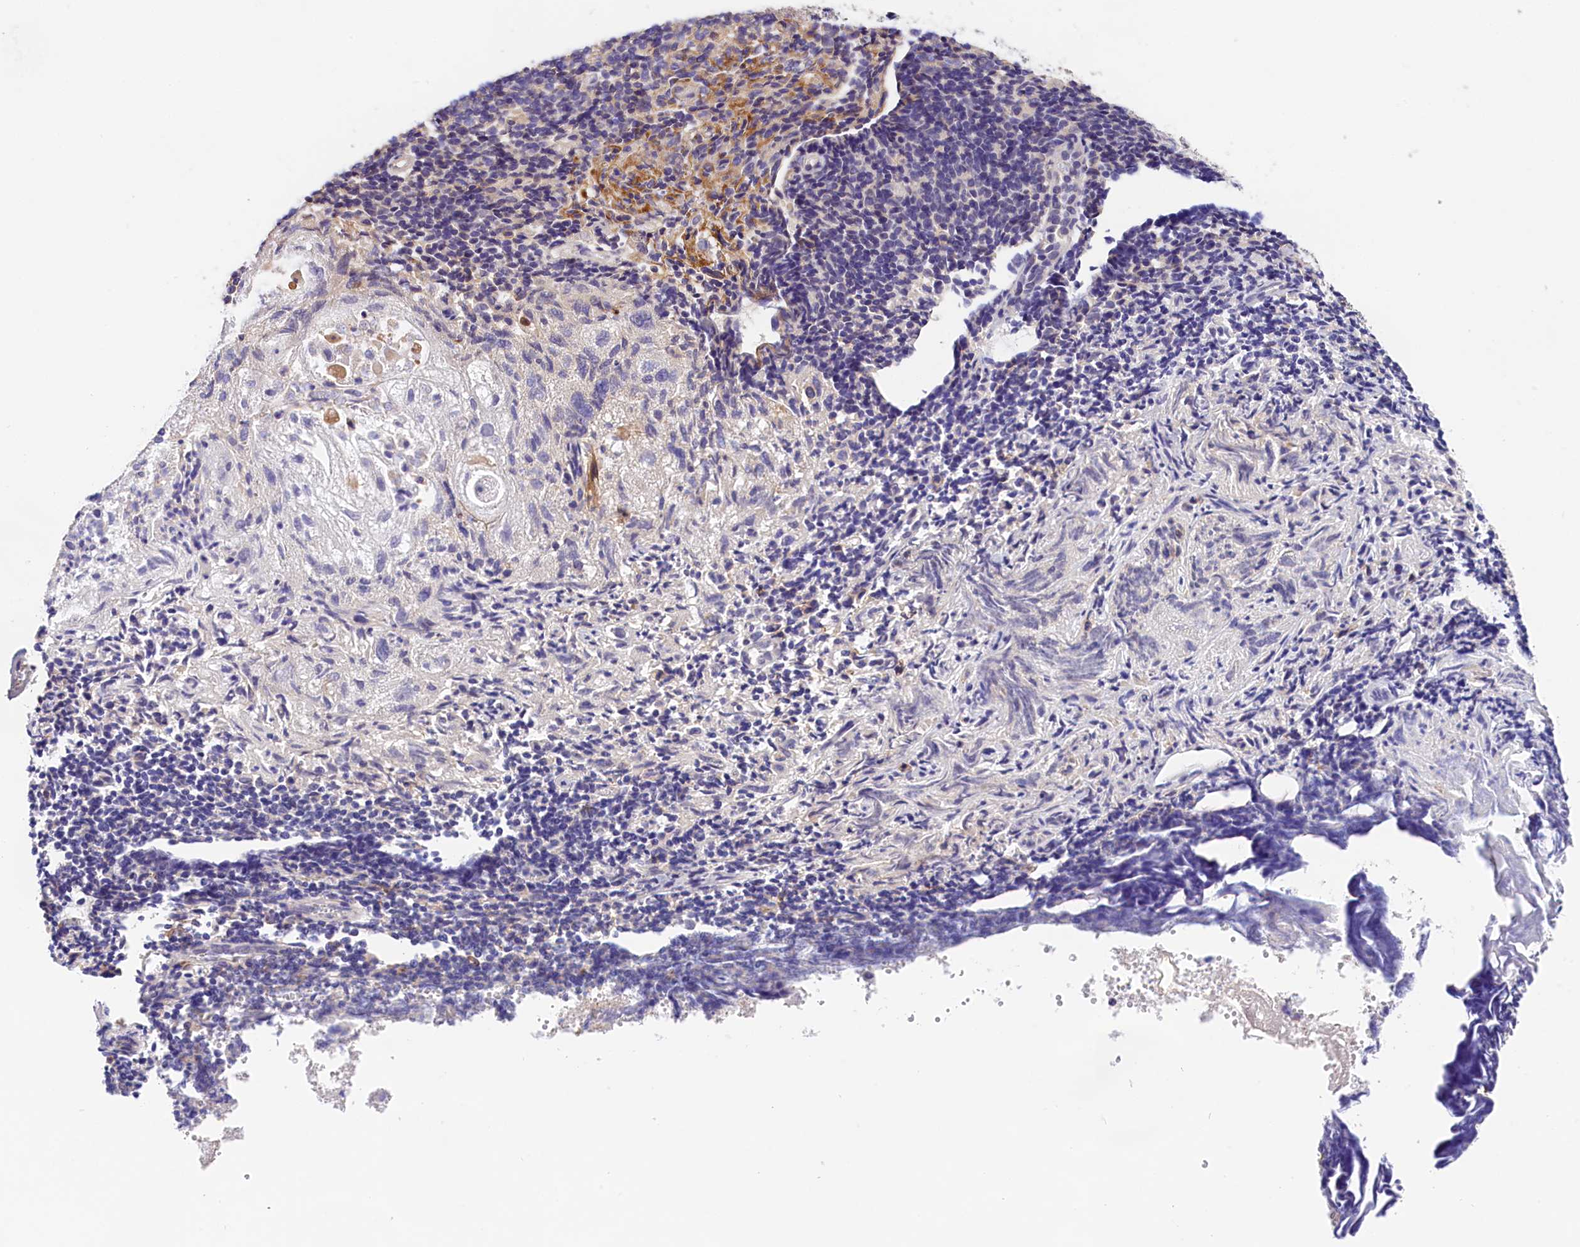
{"staining": {"intensity": "moderate", "quantity": "<25%", "location": "cytoplasmic/membranous"}, "tissue": "lung cancer", "cell_type": "Tumor cells", "image_type": "cancer", "snomed": [{"axis": "morphology", "description": "Inflammation, NOS"}, {"axis": "morphology", "description": "Squamous cell carcinoma, NOS"}, {"axis": "topography", "description": "Lymph node"}, {"axis": "topography", "description": "Soft tissue"}, {"axis": "topography", "description": "Lung"}], "caption": "Squamous cell carcinoma (lung) stained for a protein (brown) shows moderate cytoplasmic/membranous positive positivity in approximately <25% of tumor cells.", "gene": "OAS3", "patient": {"sex": "male", "age": 66}}